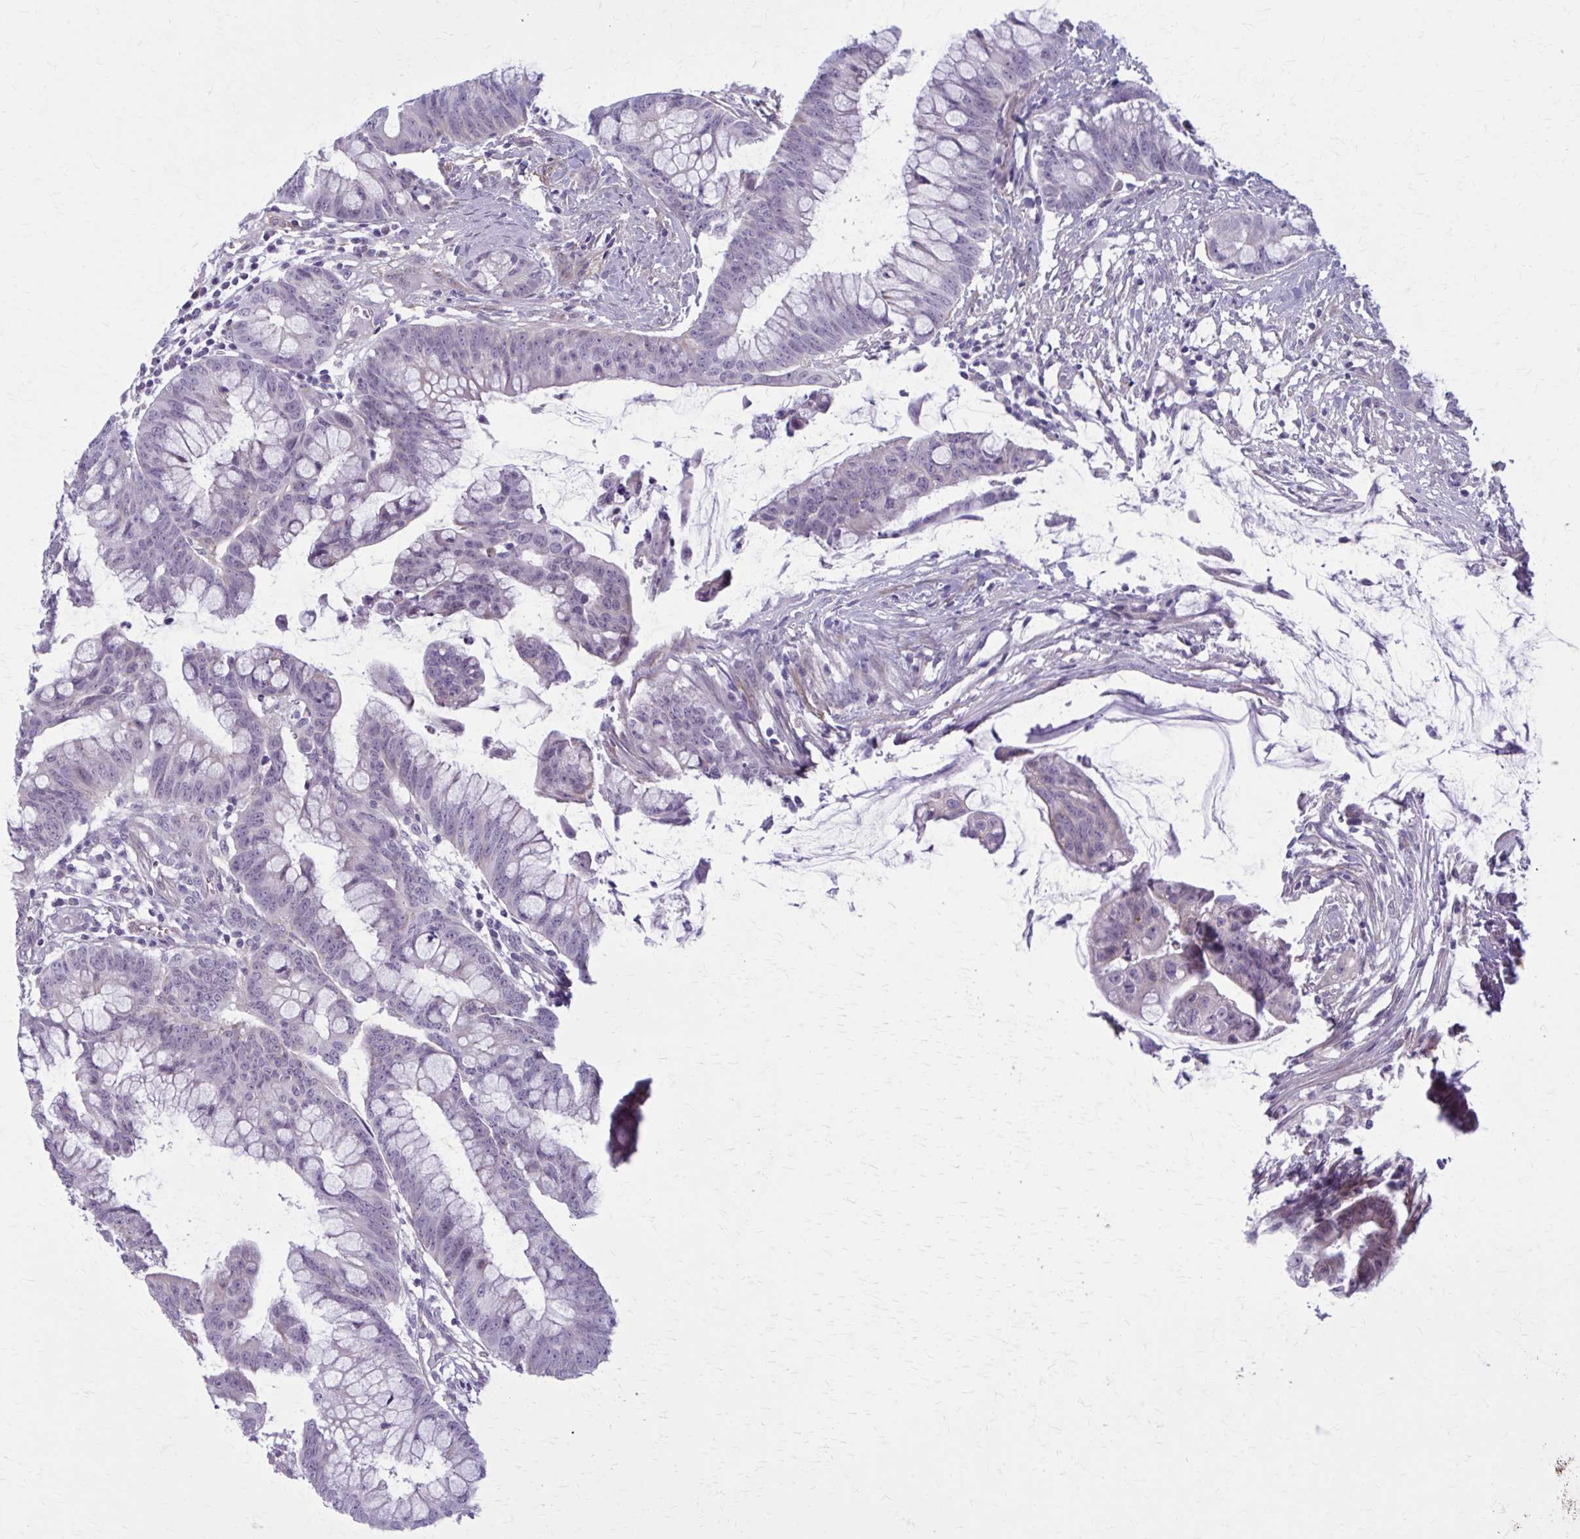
{"staining": {"intensity": "moderate", "quantity": "<25%", "location": "cytoplasmic/membranous"}, "tissue": "colorectal cancer", "cell_type": "Tumor cells", "image_type": "cancer", "snomed": [{"axis": "morphology", "description": "Adenocarcinoma, NOS"}, {"axis": "topography", "description": "Colon"}], "caption": "Immunohistochemistry (DAB) staining of colorectal cancer shows moderate cytoplasmic/membranous protein expression in approximately <25% of tumor cells.", "gene": "NUMBL", "patient": {"sex": "male", "age": 62}}